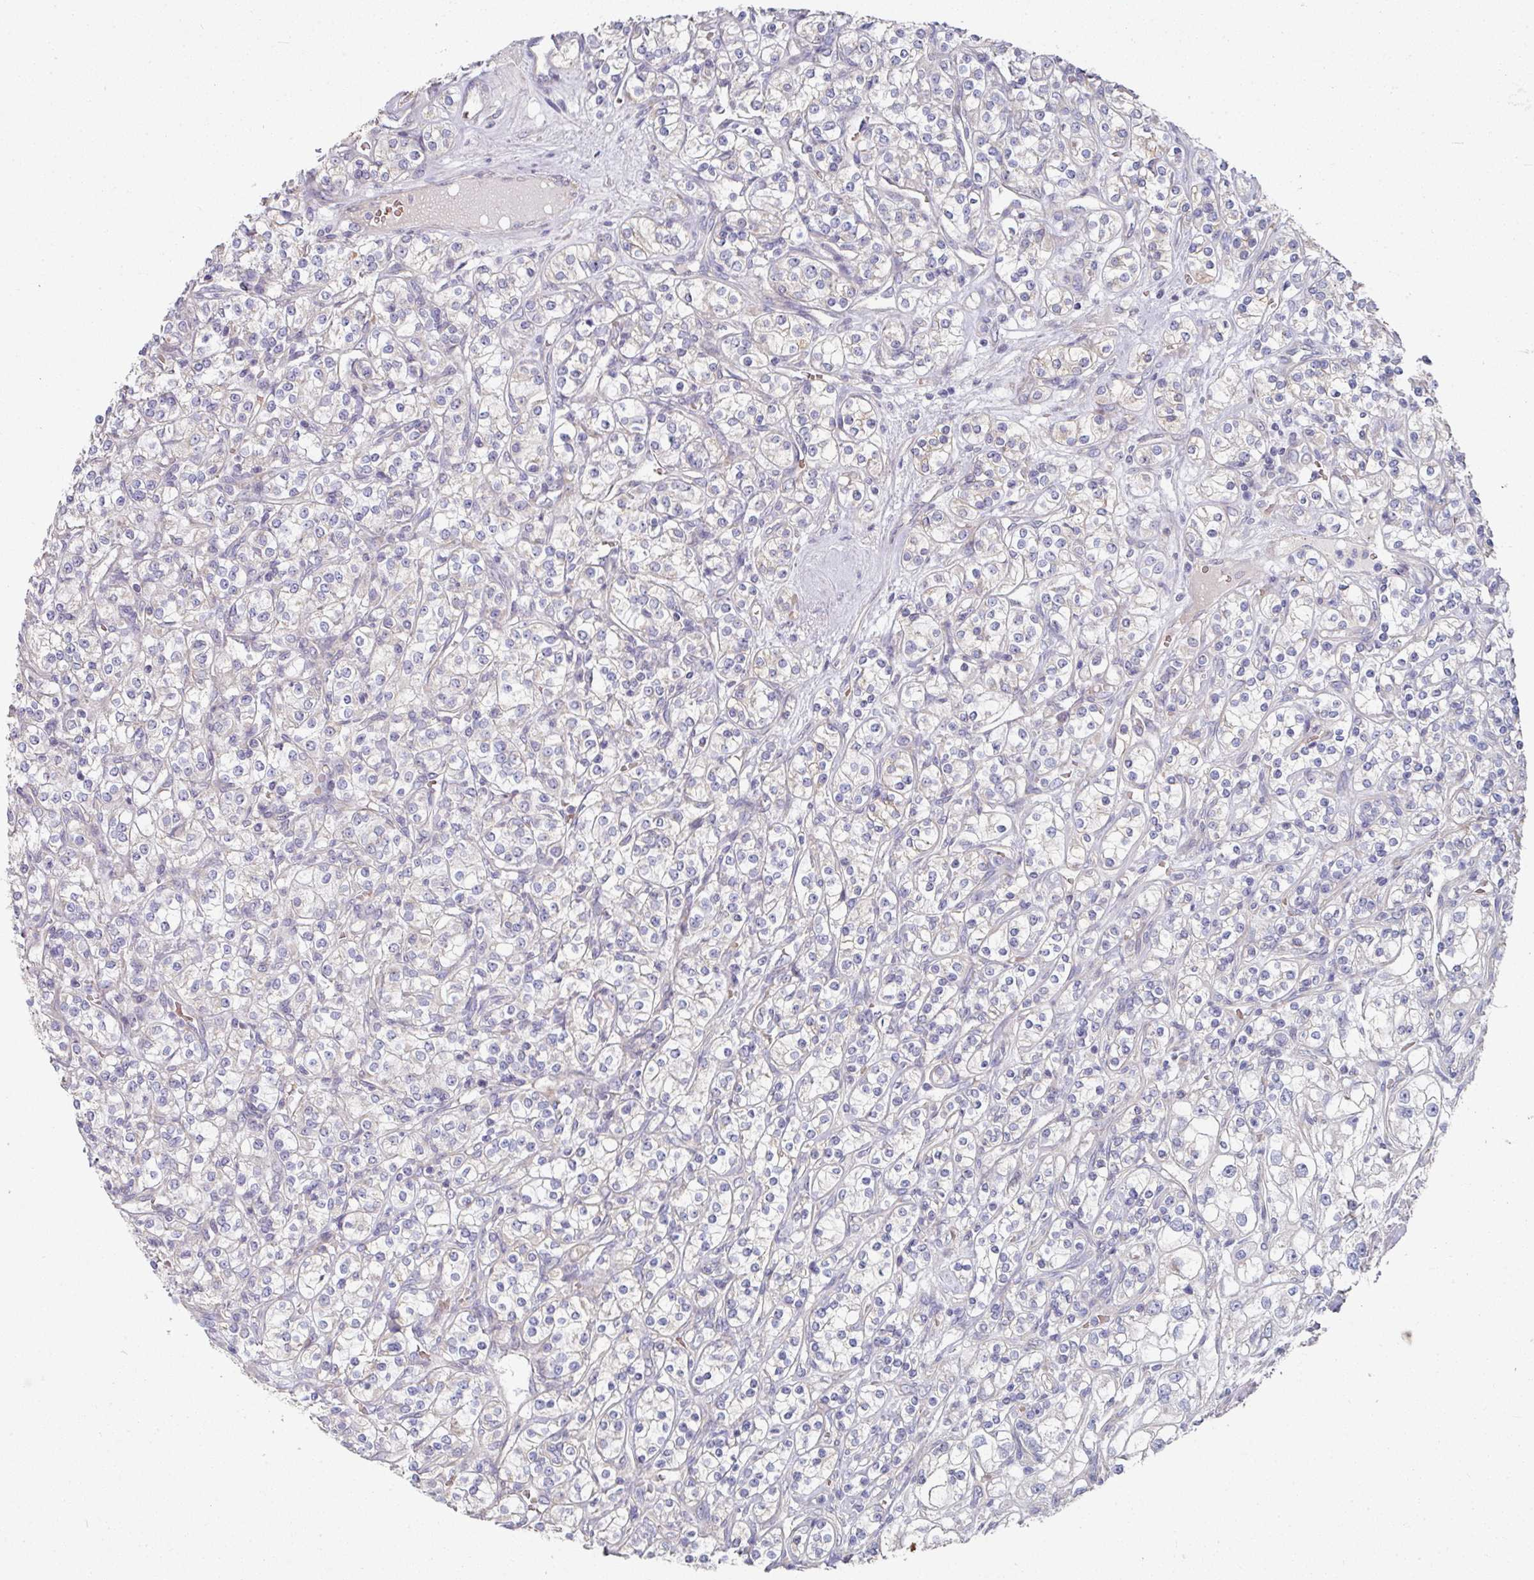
{"staining": {"intensity": "negative", "quantity": "none", "location": "none"}, "tissue": "renal cancer", "cell_type": "Tumor cells", "image_type": "cancer", "snomed": [{"axis": "morphology", "description": "Adenocarcinoma, NOS"}, {"axis": "topography", "description": "Kidney"}], "caption": "Image shows no significant protein staining in tumor cells of renal adenocarcinoma. (Stains: DAB immunohistochemistry (IHC) with hematoxylin counter stain, Microscopy: brightfield microscopy at high magnification).", "gene": "PYROXD2", "patient": {"sex": "male", "age": 77}}